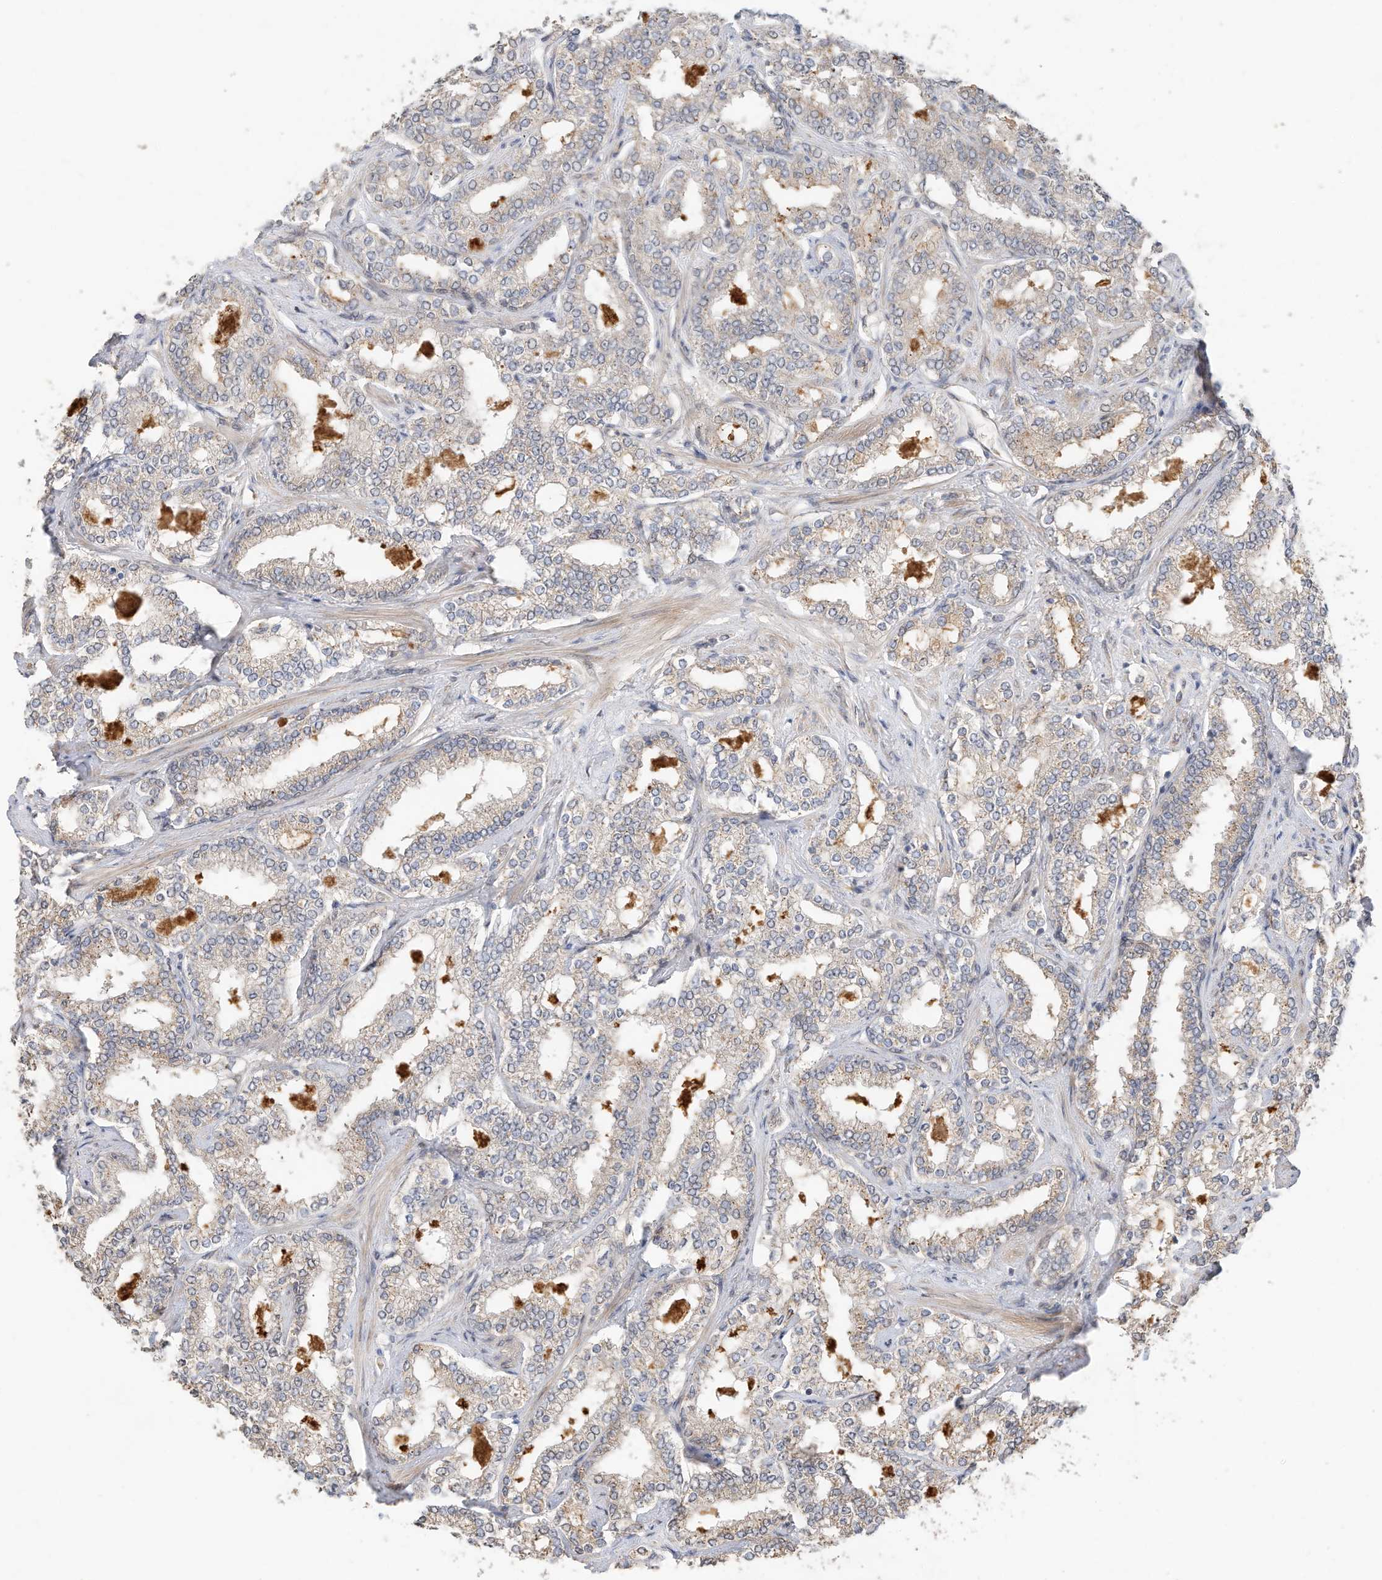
{"staining": {"intensity": "negative", "quantity": "none", "location": "none"}, "tissue": "prostate cancer", "cell_type": "Tumor cells", "image_type": "cancer", "snomed": [{"axis": "morphology", "description": "Normal tissue, NOS"}, {"axis": "morphology", "description": "Adenocarcinoma, High grade"}, {"axis": "topography", "description": "Prostate"}], "caption": "DAB (3,3'-diaminobenzidine) immunohistochemical staining of prostate cancer (adenocarcinoma (high-grade)) exhibits no significant staining in tumor cells. The staining is performed using DAB brown chromogen with nuclei counter-stained in using hematoxylin.", "gene": "CAGE1", "patient": {"sex": "male", "age": 83}}